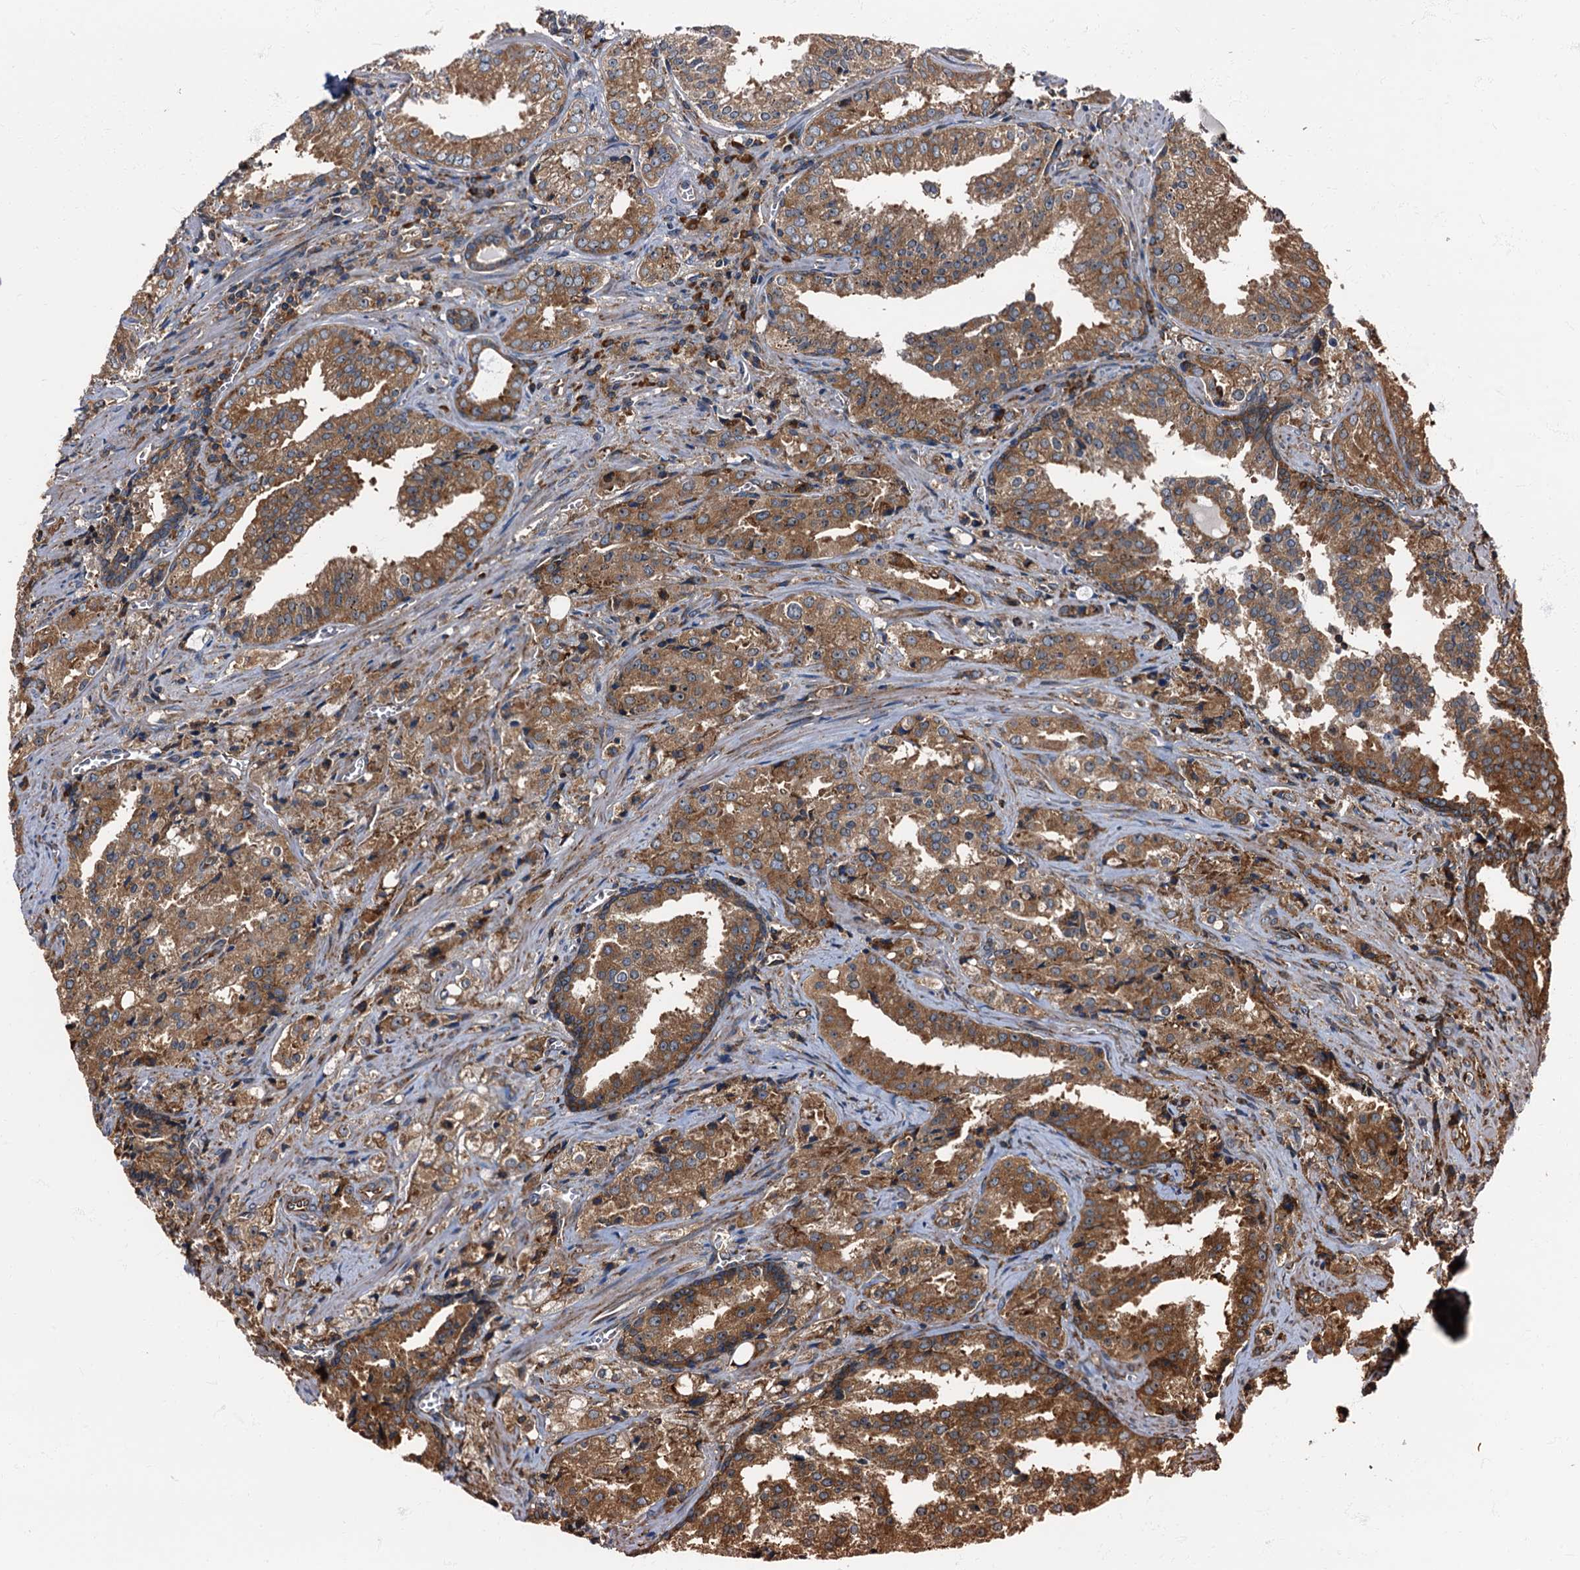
{"staining": {"intensity": "moderate", "quantity": ">75%", "location": "cytoplasmic/membranous"}, "tissue": "prostate cancer", "cell_type": "Tumor cells", "image_type": "cancer", "snomed": [{"axis": "morphology", "description": "Adenocarcinoma, High grade"}, {"axis": "topography", "description": "Prostate"}], "caption": "IHC photomicrograph of adenocarcinoma (high-grade) (prostate) stained for a protein (brown), which displays medium levels of moderate cytoplasmic/membranous positivity in approximately >75% of tumor cells.", "gene": "ATP2C1", "patient": {"sex": "male", "age": 68}}